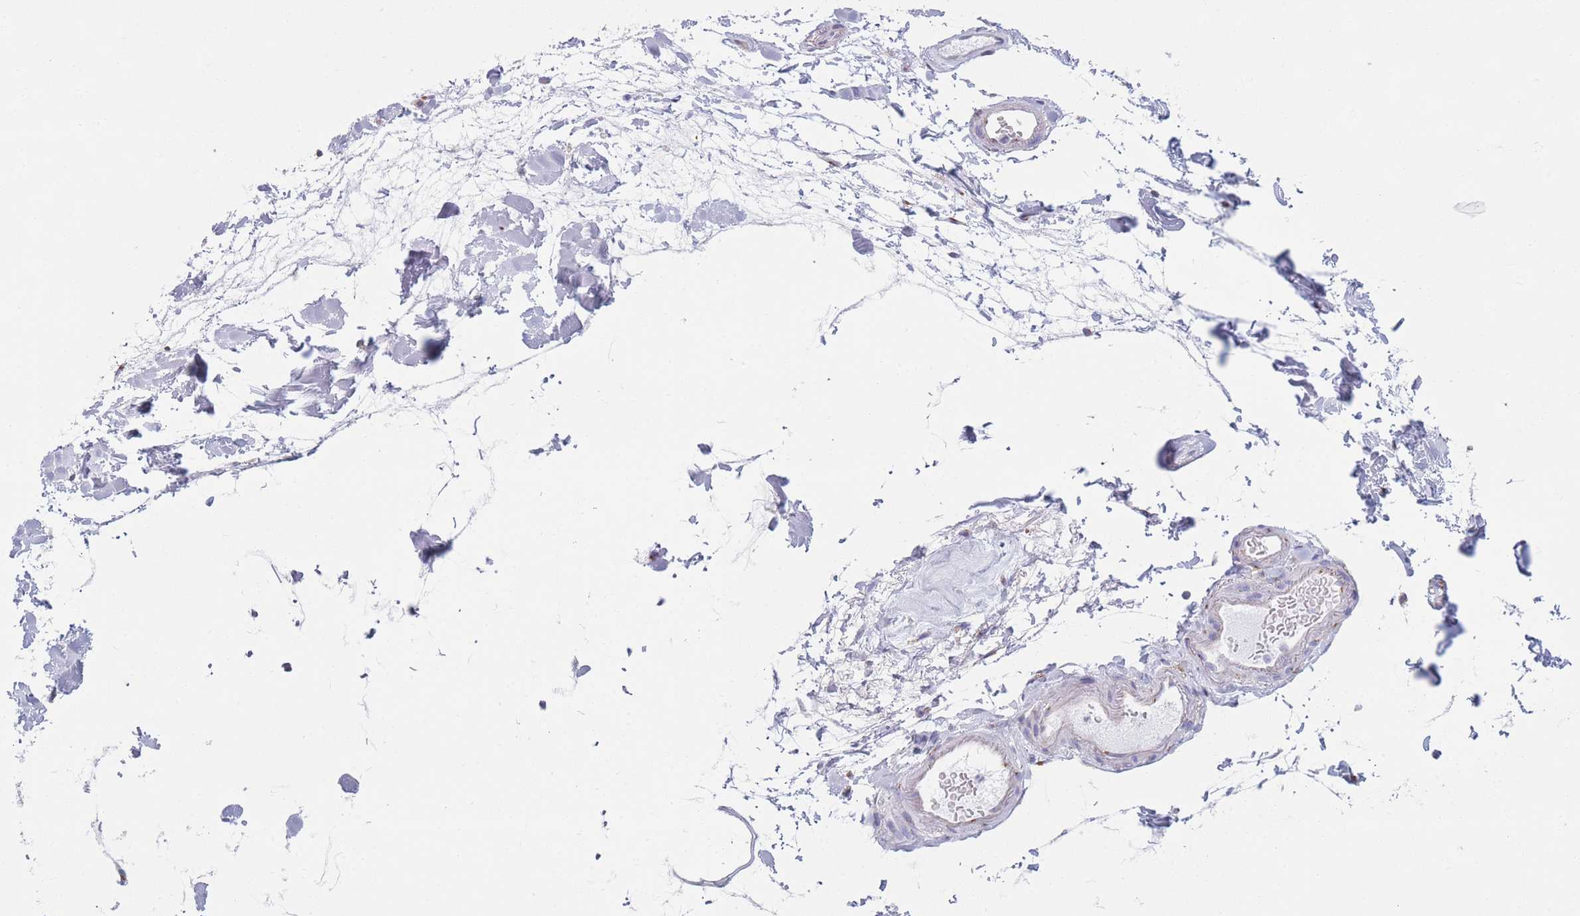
{"staining": {"intensity": "negative", "quantity": "none", "location": "none"}, "tissue": "colon", "cell_type": "Endothelial cells", "image_type": "normal", "snomed": [{"axis": "morphology", "description": "Normal tissue, NOS"}, {"axis": "topography", "description": "Colon"}], "caption": "Colon stained for a protein using immunohistochemistry shows no staining endothelial cells.", "gene": "MRPL30", "patient": {"sex": "female", "age": 84}}